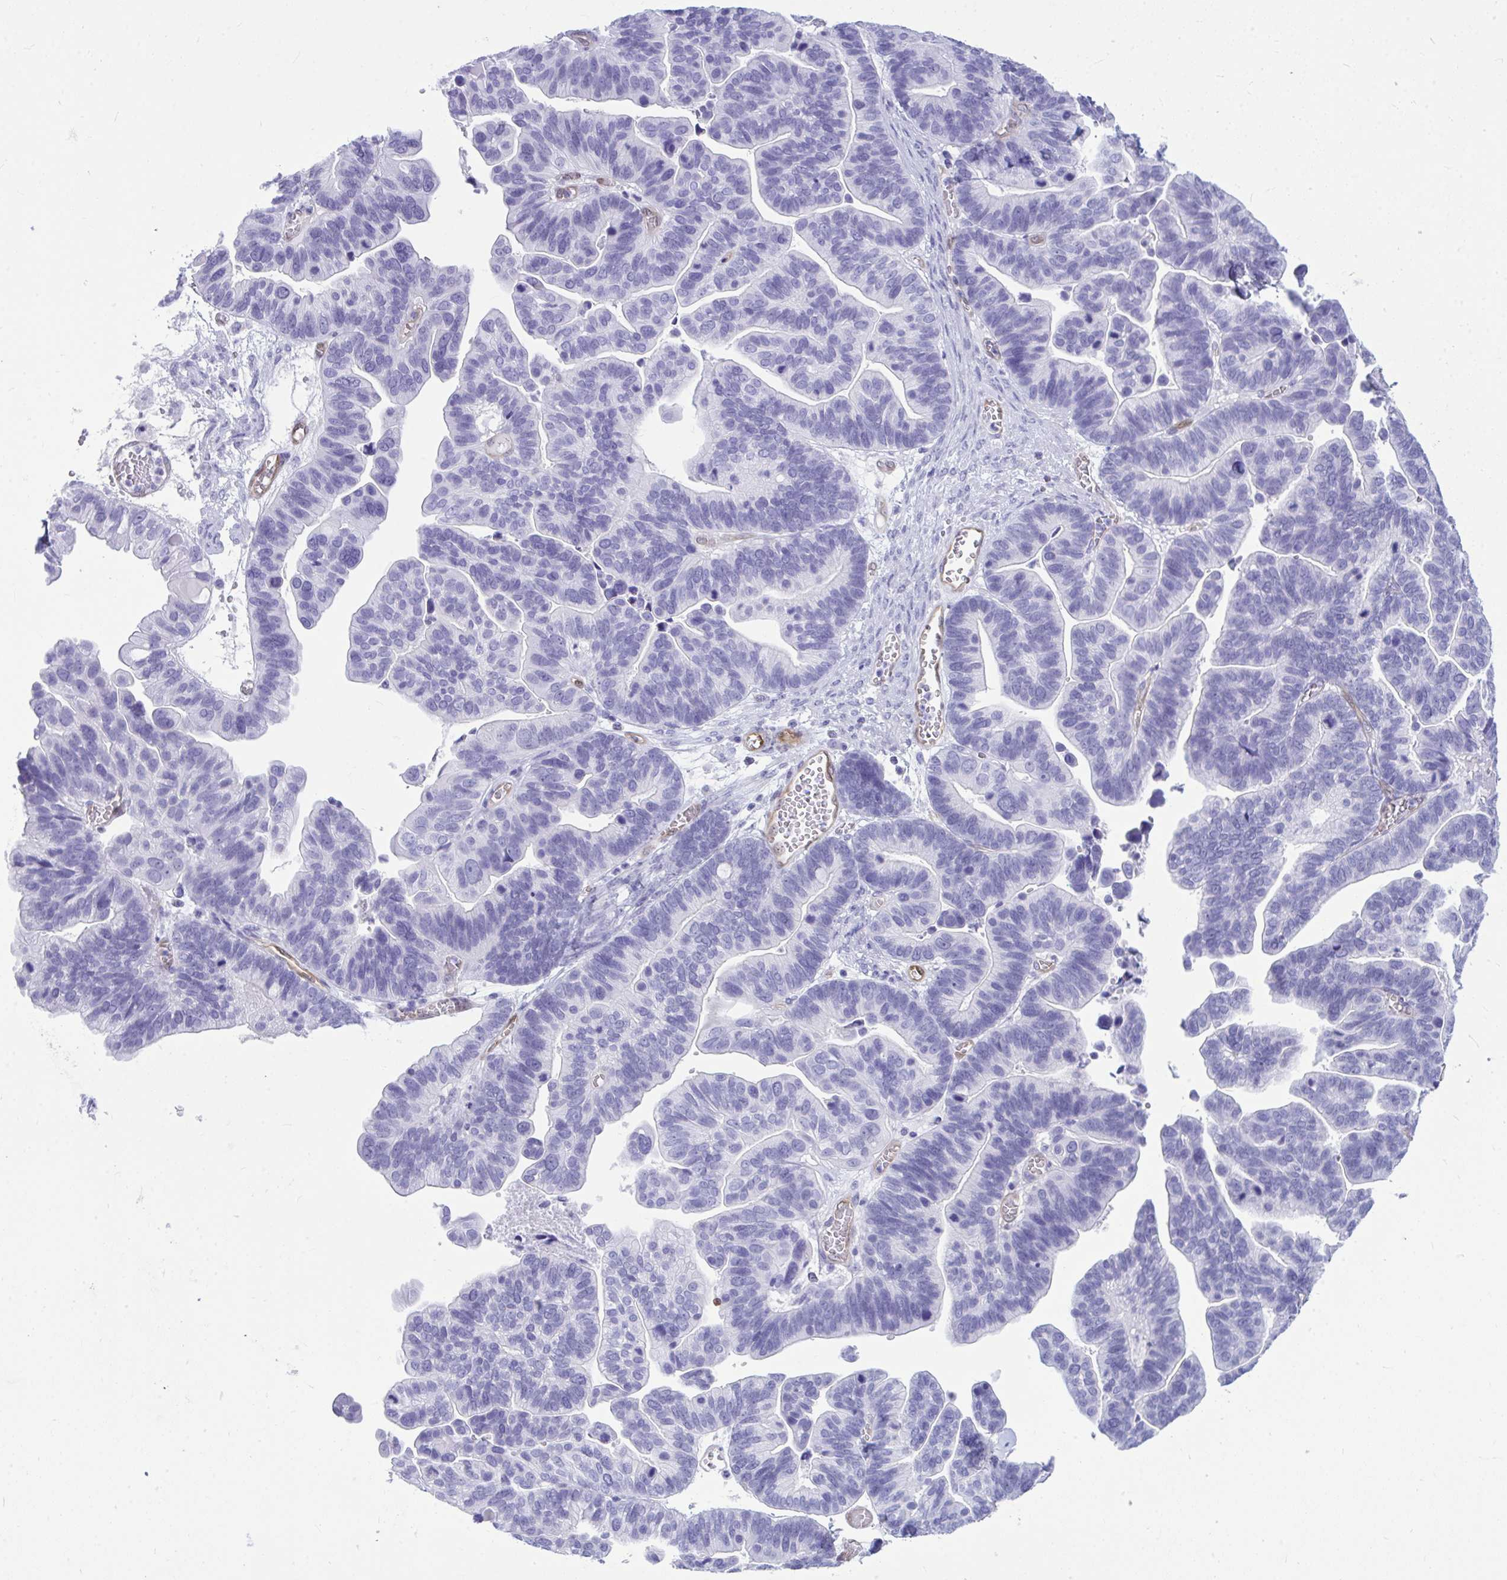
{"staining": {"intensity": "negative", "quantity": "none", "location": "none"}, "tissue": "ovarian cancer", "cell_type": "Tumor cells", "image_type": "cancer", "snomed": [{"axis": "morphology", "description": "Cystadenocarcinoma, serous, NOS"}, {"axis": "topography", "description": "Ovary"}], "caption": "Ovarian cancer was stained to show a protein in brown. There is no significant positivity in tumor cells. (DAB immunohistochemistry (IHC), high magnification).", "gene": "LIMS2", "patient": {"sex": "female", "age": 56}}